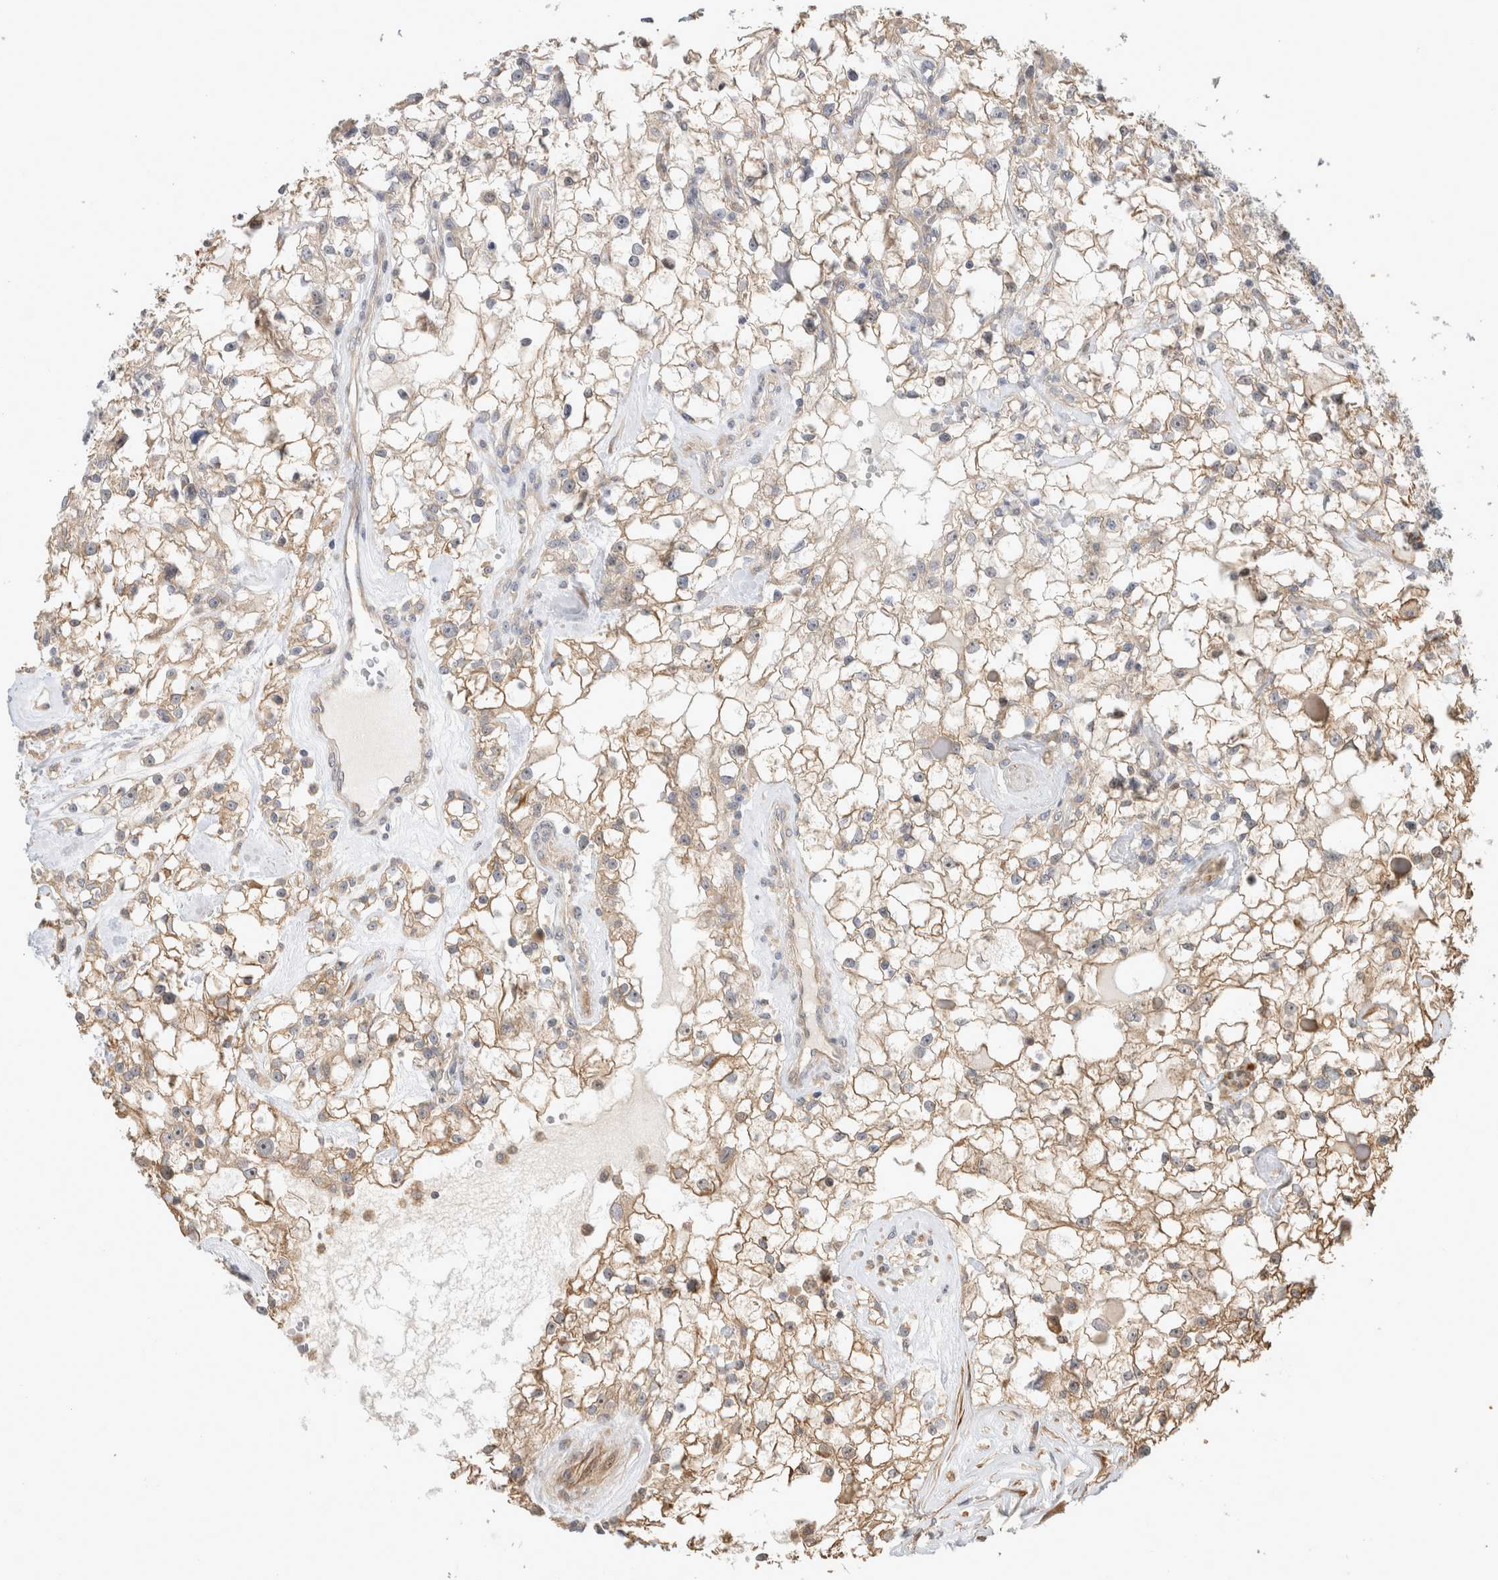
{"staining": {"intensity": "weak", "quantity": ">75%", "location": "cytoplasmic/membranous"}, "tissue": "renal cancer", "cell_type": "Tumor cells", "image_type": "cancer", "snomed": [{"axis": "morphology", "description": "Adenocarcinoma, NOS"}, {"axis": "topography", "description": "Kidney"}], "caption": "This image exhibits renal adenocarcinoma stained with IHC to label a protein in brown. The cytoplasmic/membranous of tumor cells show weak positivity for the protein. Nuclei are counter-stained blue.", "gene": "PCDHB15", "patient": {"sex": "female", "age": 60}}